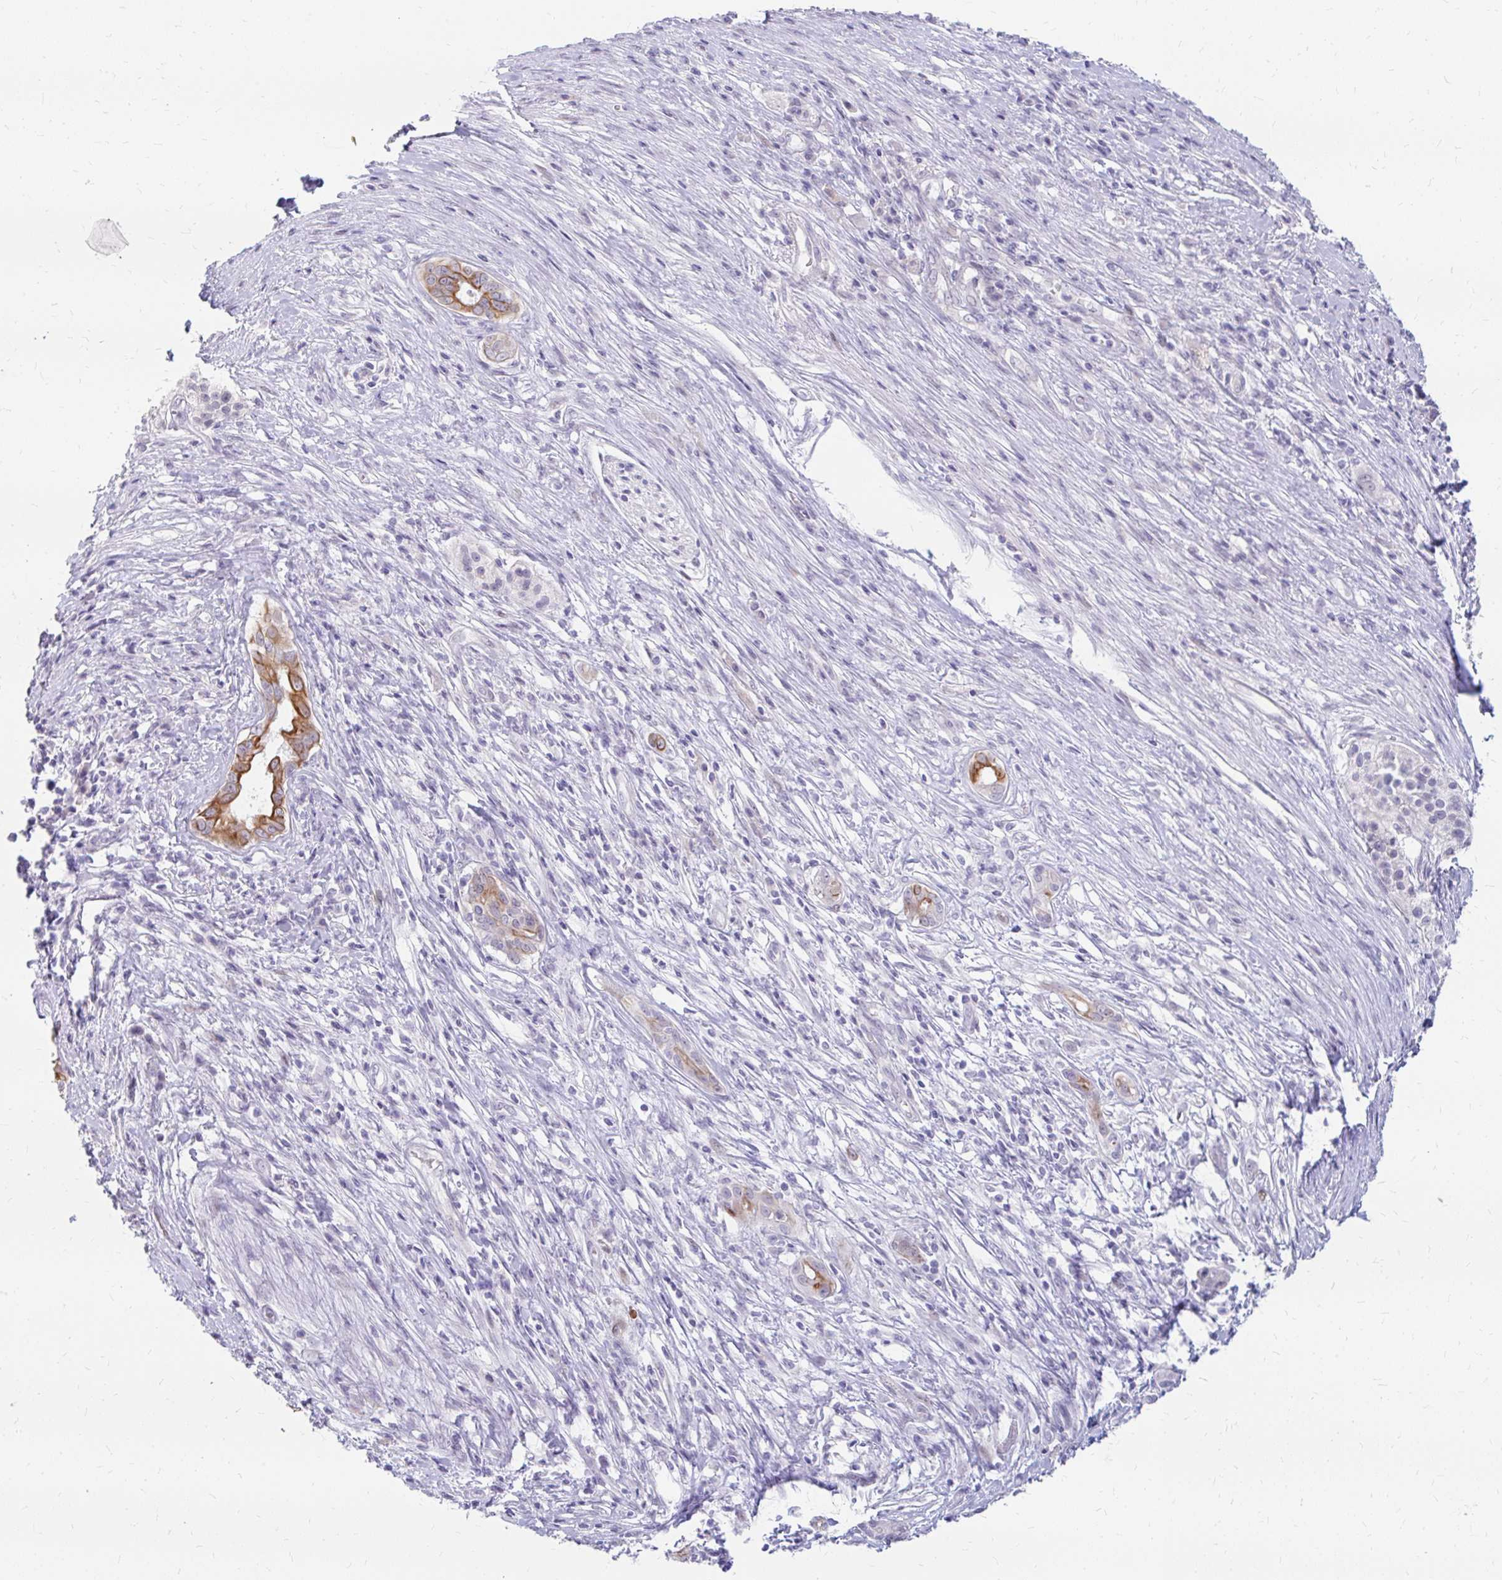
{"staining": {"intensity": "moderate", "quantity": "25%-75%", "location": "cytoplasmic/membranous"}, "tissue": "pancreatic cancer", "cell_type": "Tumor cells", "image_type": "cancer", "snomed": [{"axis": "morphology", "description": "Adenocarcinoma, NOS"}, {"axis": "topography", "description": "Pancreas"}], "caption": "Moderate cytoplasmic/membranous staining for a protein is identified in about 25%-75% of tumor cells of adenocarcinoma (pancreatic) using immunohistochemistry (IHC).", "gene": "RGS16", "patient": {"sex": "male", "age": 63}}